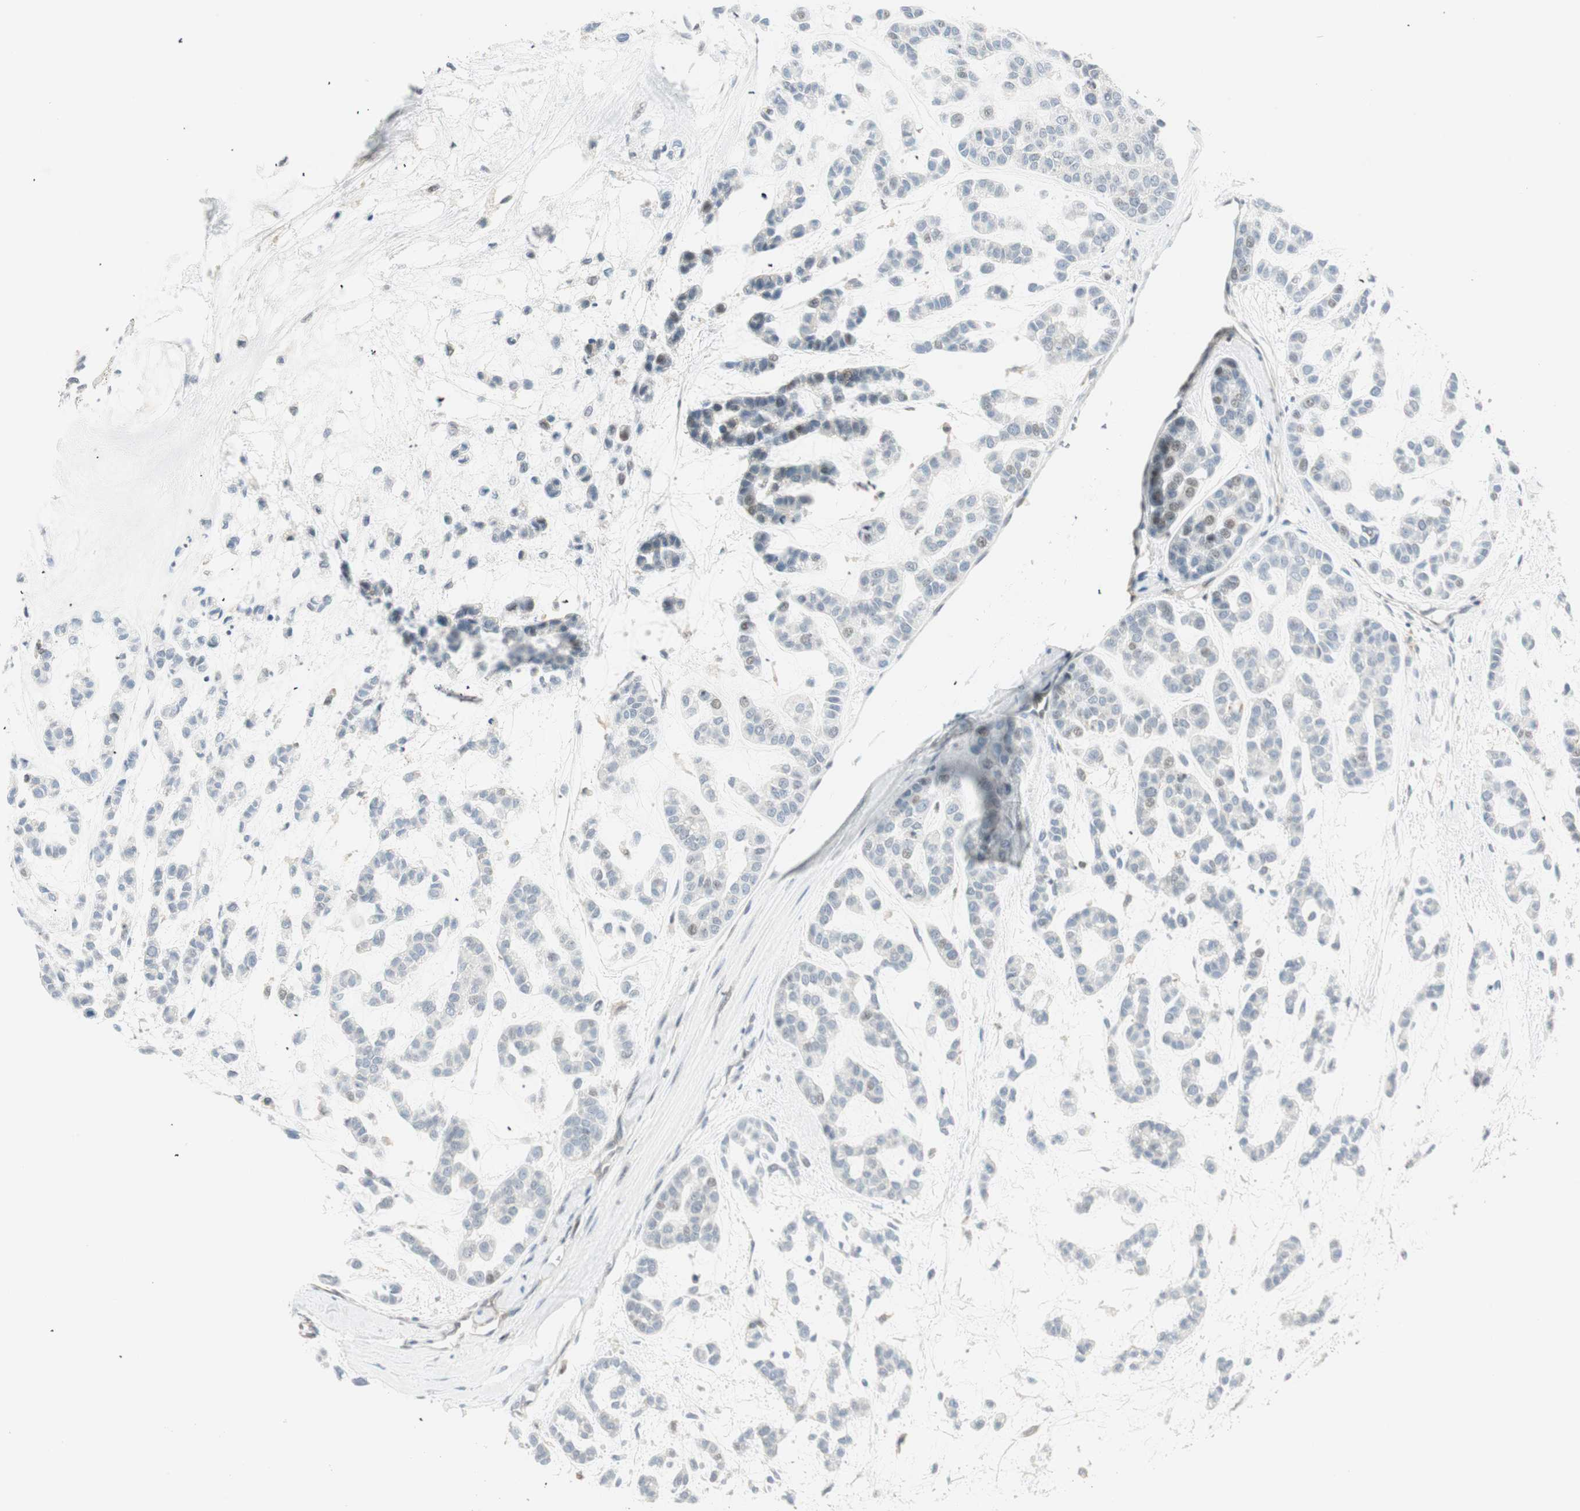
{"staining": {"intensity": "weak", "quantity": "<25%", "location": "nuclear"}, "tissue": "head and neck cancer", "cell_type": "Tumor cells", "image_type": "cancer", "snomed": [{"axis": "morphology", "description": "Adenocarcinoma, NOS"}, {"axis": "morphology", "description": "Adenoma, NOS"}, {"axis": "topography", "description": "Head-Neck"}], "caption": "IHC photomicrograph of head and neck cancer (adenocarcinoma) stained for a protein (brown), which reveals no staining in tumor cells.", "gene": "PPP1CA", "patient": {"sex": "female", "age": 55}}